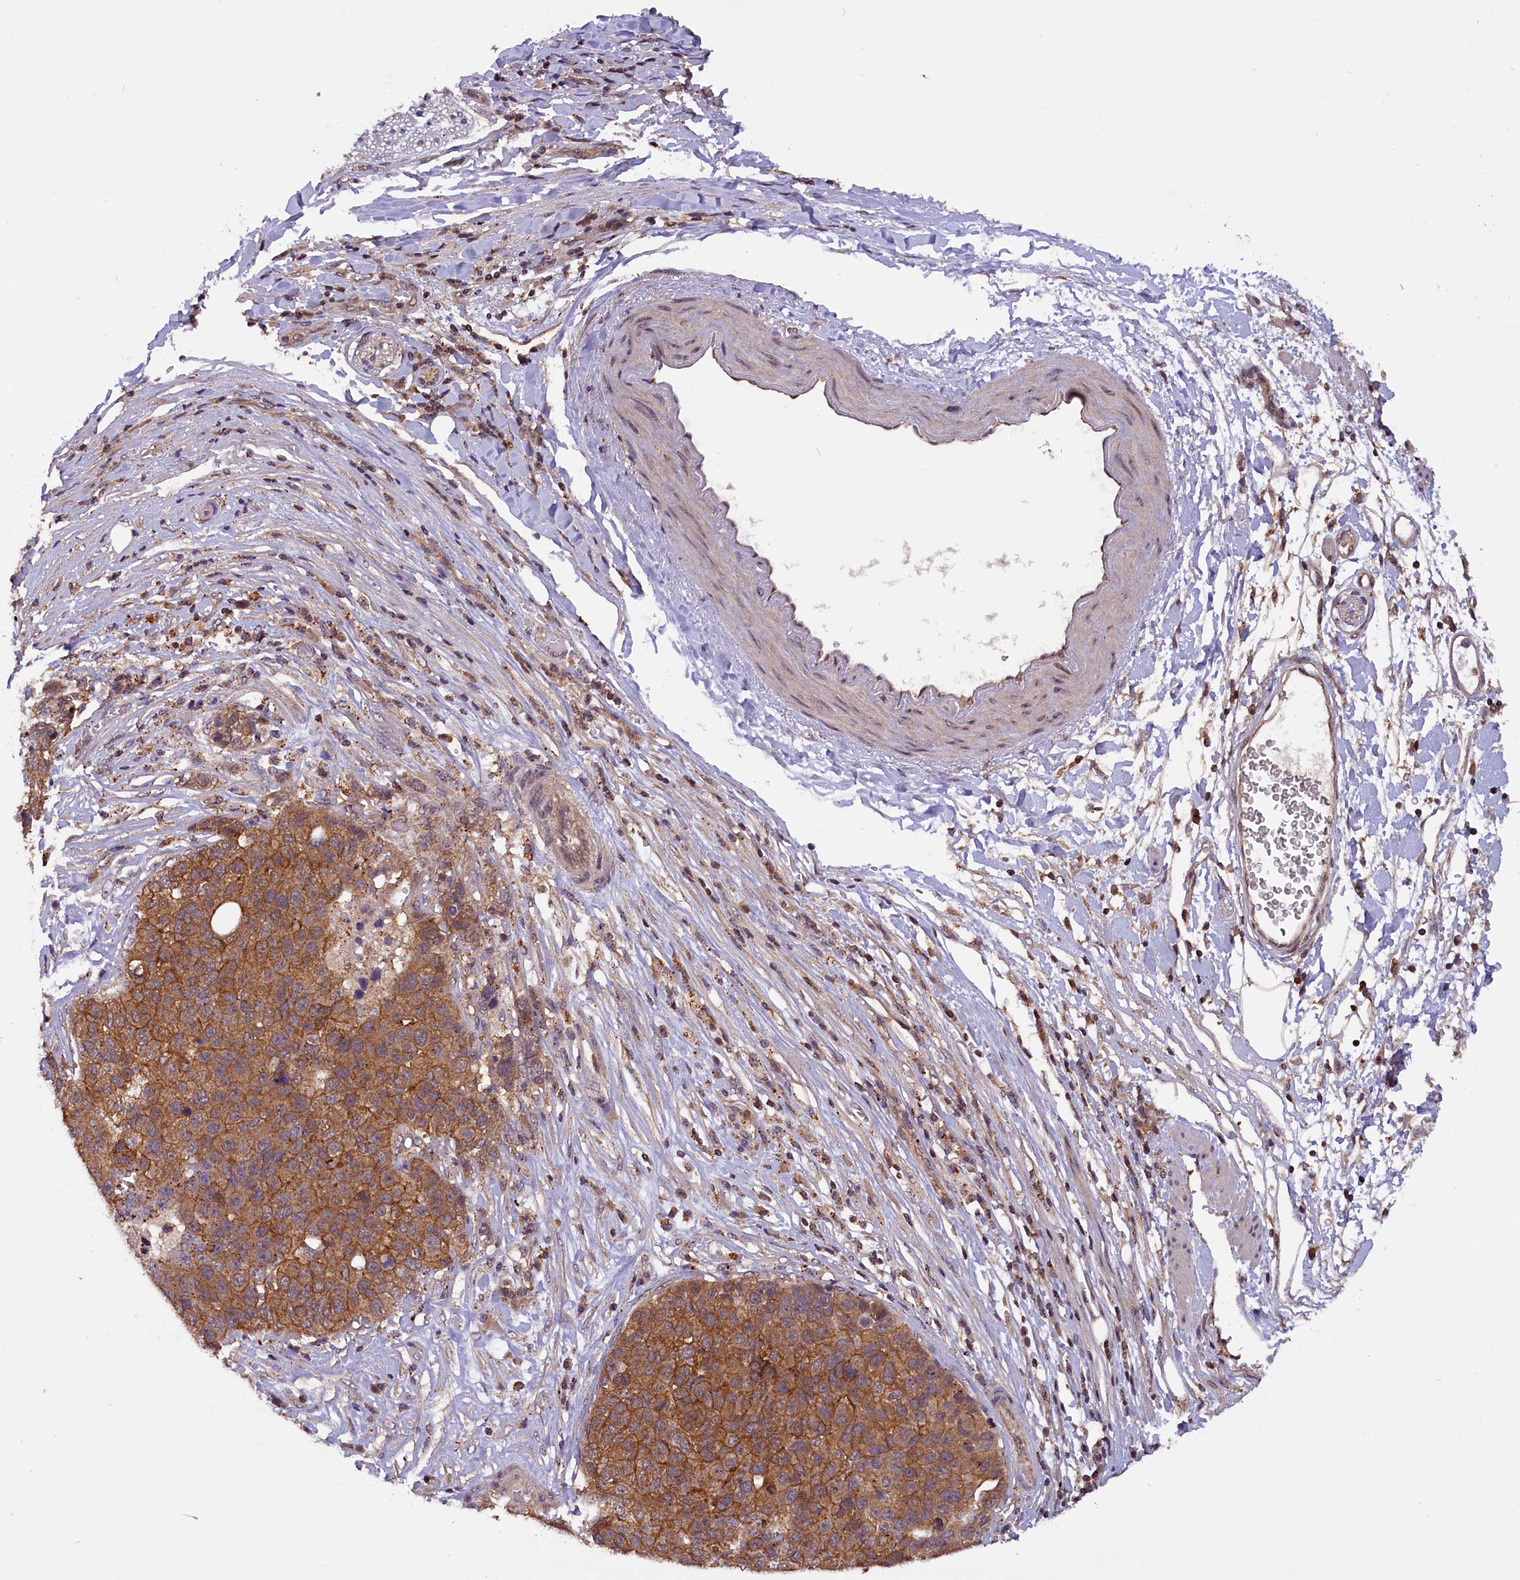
{"staining": {"intensity": "moderate", "quantity": ">75%", "location": "cytoplasmic/membranous"}, "tissue": "pancreatic cancer", "cell_type": "Tumor cells", "image_type": "cancer", "snomed": [{"axis": "morphology", "description": "Adenocarcinoma, NOS"}, {"axis": "topography", "description": "Pancreas"}], "caption": "Protein expression analysis of pancreatic cancer demonstrates moderate cytoplasmic/membranous expression in approximately >75% of tumor cells. (DAB IHC with brightfield microscopy, high magnification).", "gene": "IST1", "patient": {"sex": "female", "age": 61}}